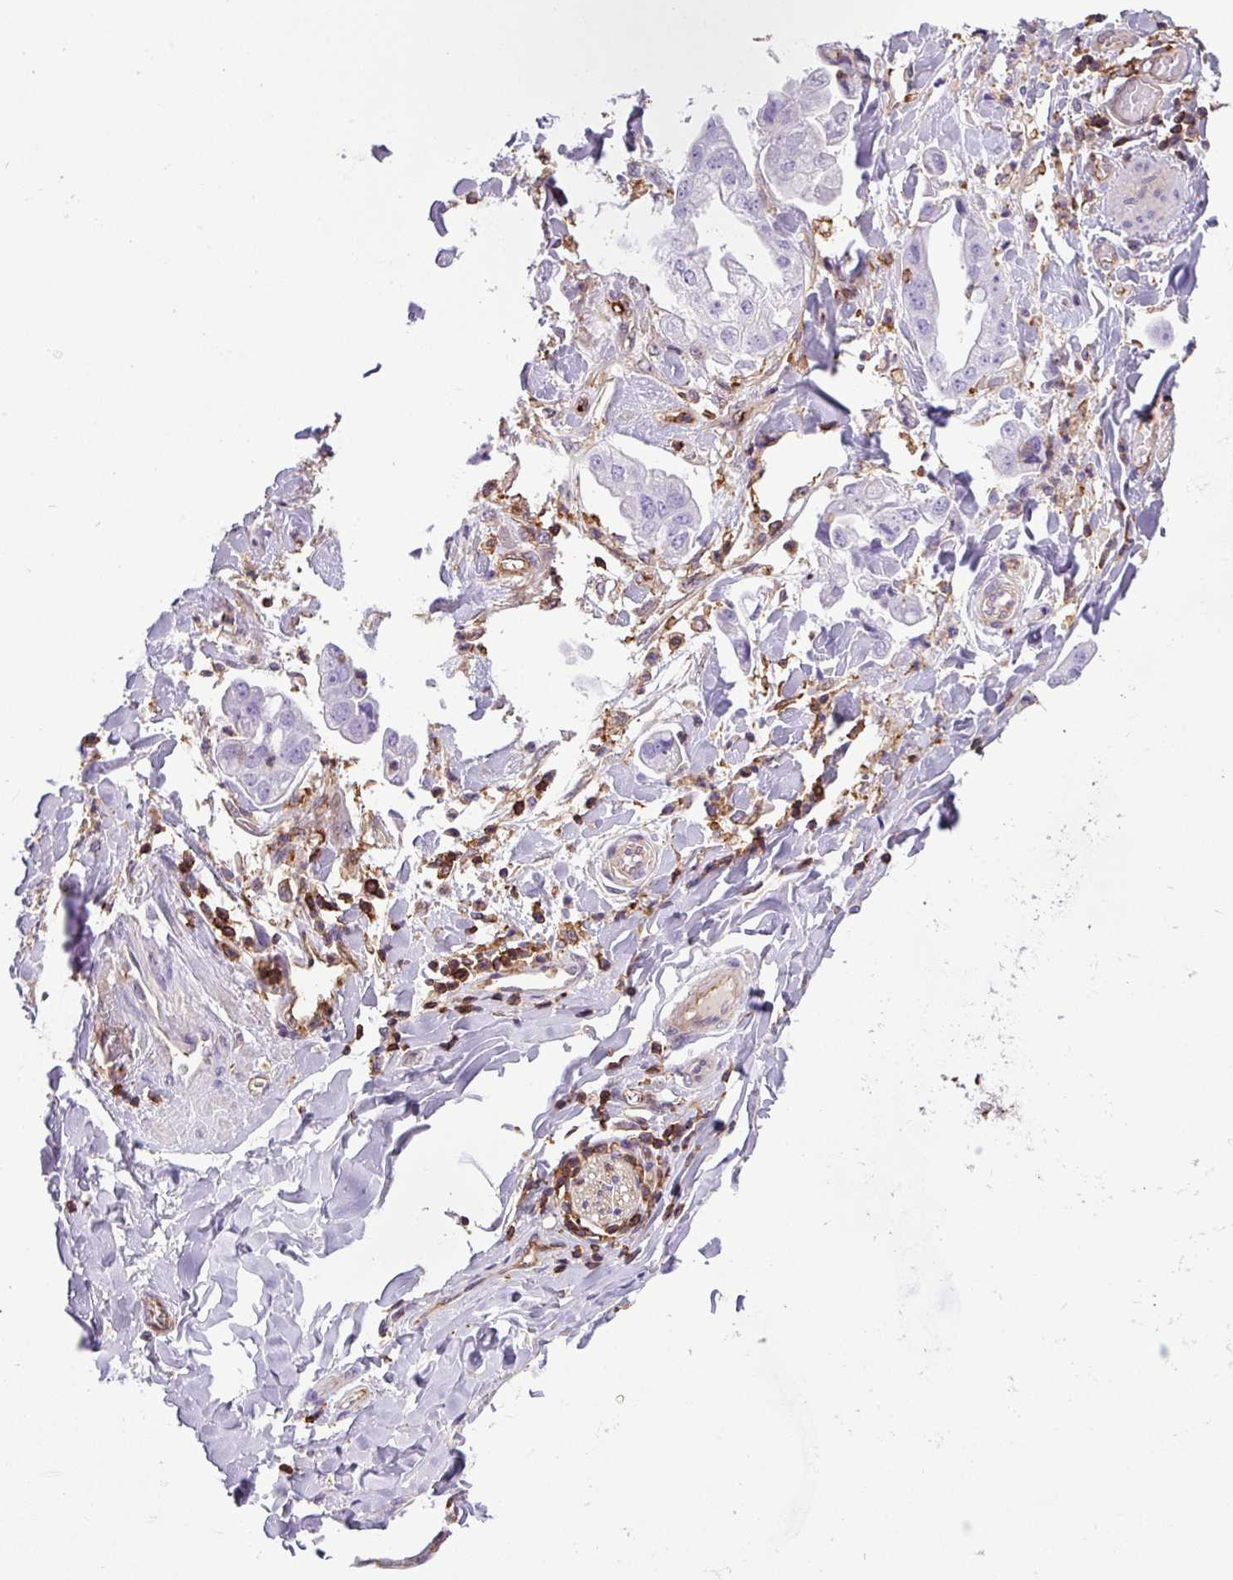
{"staining": {"intensity": "negative", "quantity": "none", "location": "none"}, "tissue": "stomach cancer", "cell_type": "Tumor cells", "image_type": "cancer", "snomed": [{"axis": "morphology", "description": "Adenocarcinoma, NOS"}, {"axis": "topography", "description": "Stomach"}], "caption": "This is a image of IHC staining of stomach cancer, which shows no staining in tumor cells. (DAB IHC with hematoxylin counter stain).", "gene": "PPP1R18", "patient": {"sex": "male", "age": 62}}